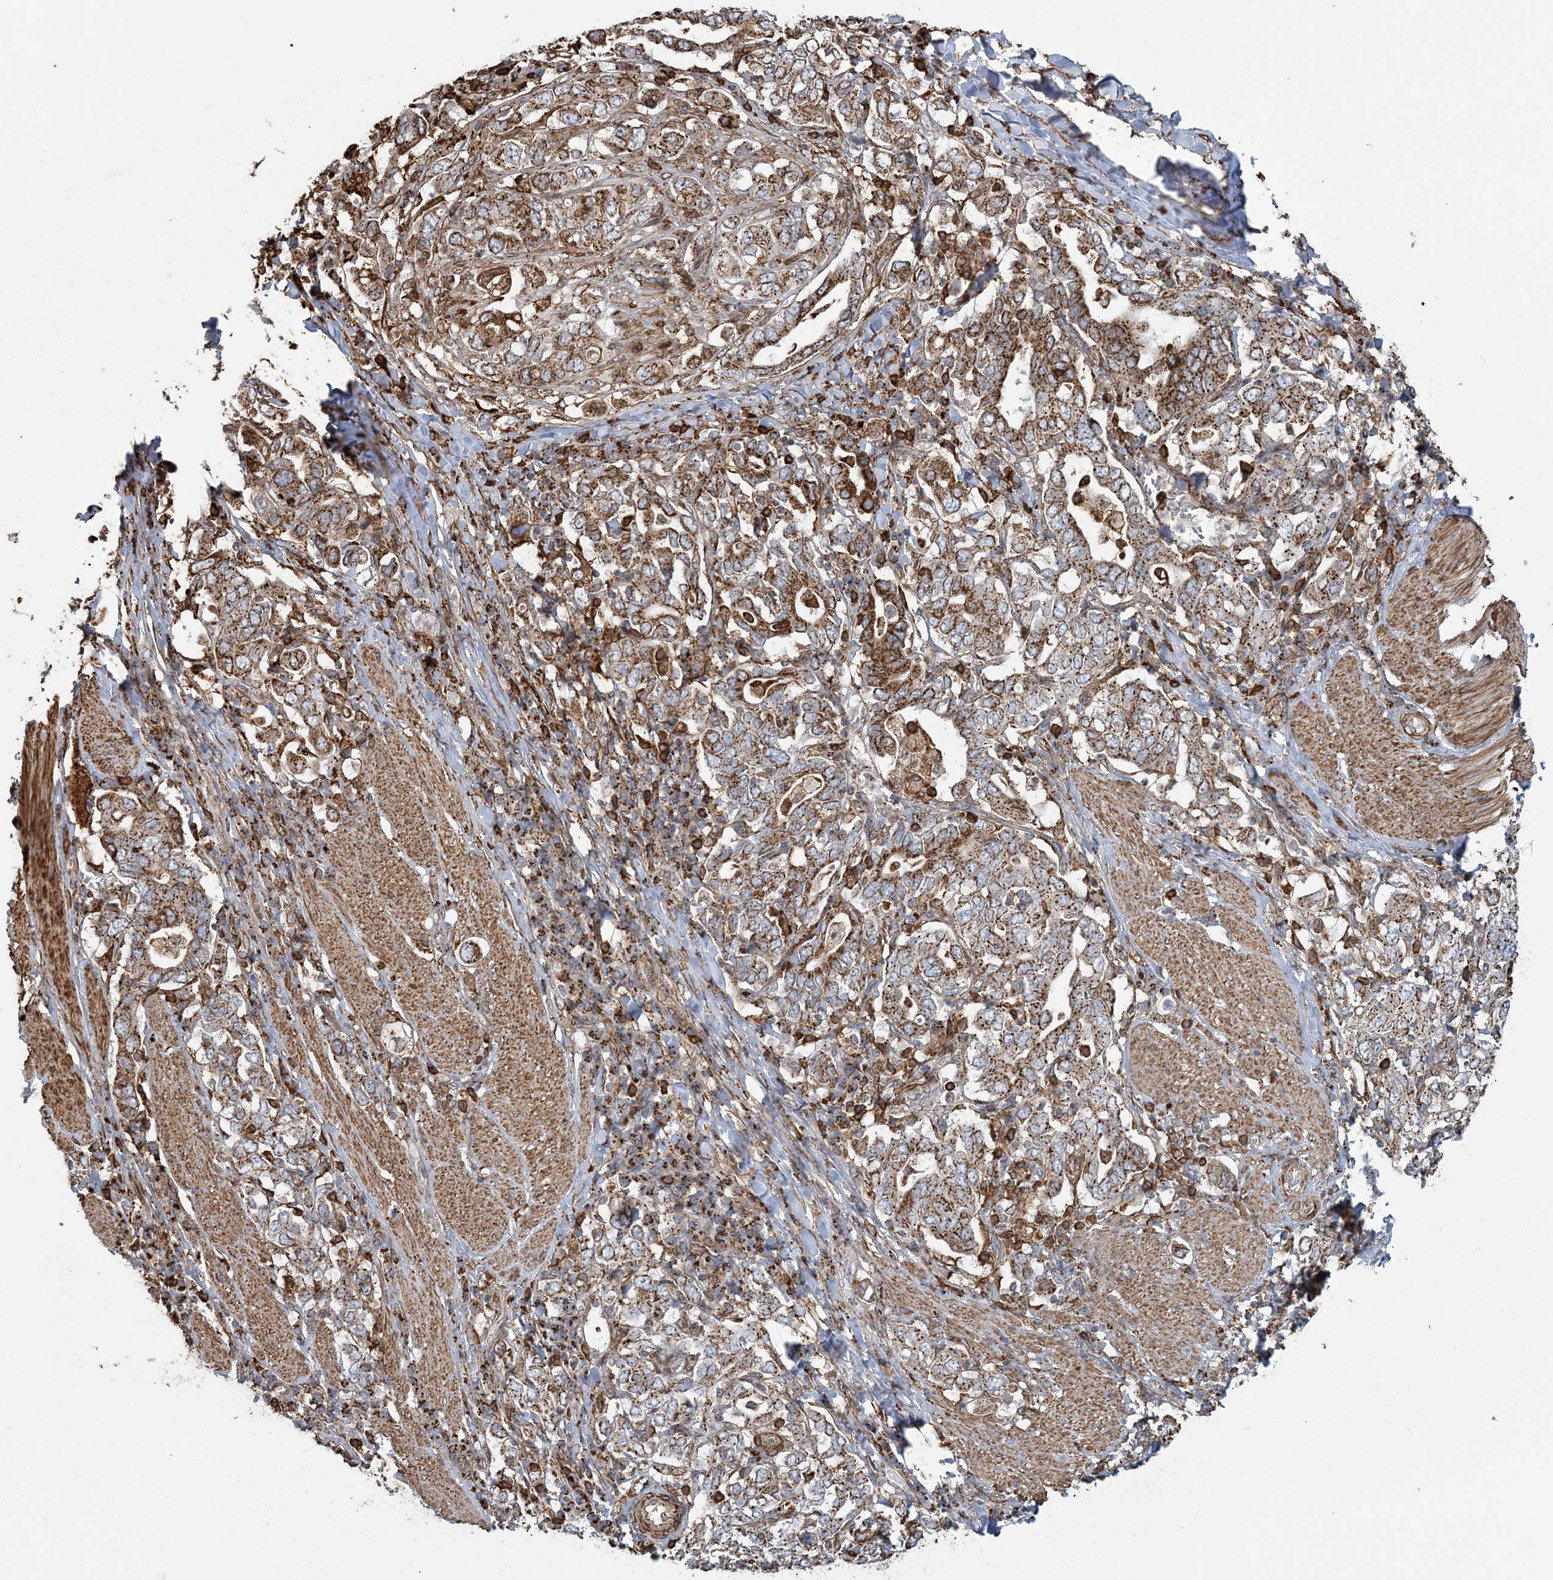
{"staining": {"intensity": "moderate", "quantity": ">75%", "location": "cytoplasmic/membranous"}, "tissue": "stomach cancer", "cell_type": "Tumor cells", "image_type": "cancer", "snomed": [{"axis": "morphology", "description": "Adenocarcinoma, NOS"}, {"axis": "topography", "description": "Stomach, upper"}], "caption": "This image shows immunohistochemistry (IHC) staining of stomach adenocarcinoma, with medium moderate cytoplasmic/membranous positivity in about >75% of tumor cells.", "gene": "TRAF3IP2", "patient": {"sex": "male", "age": 62}}